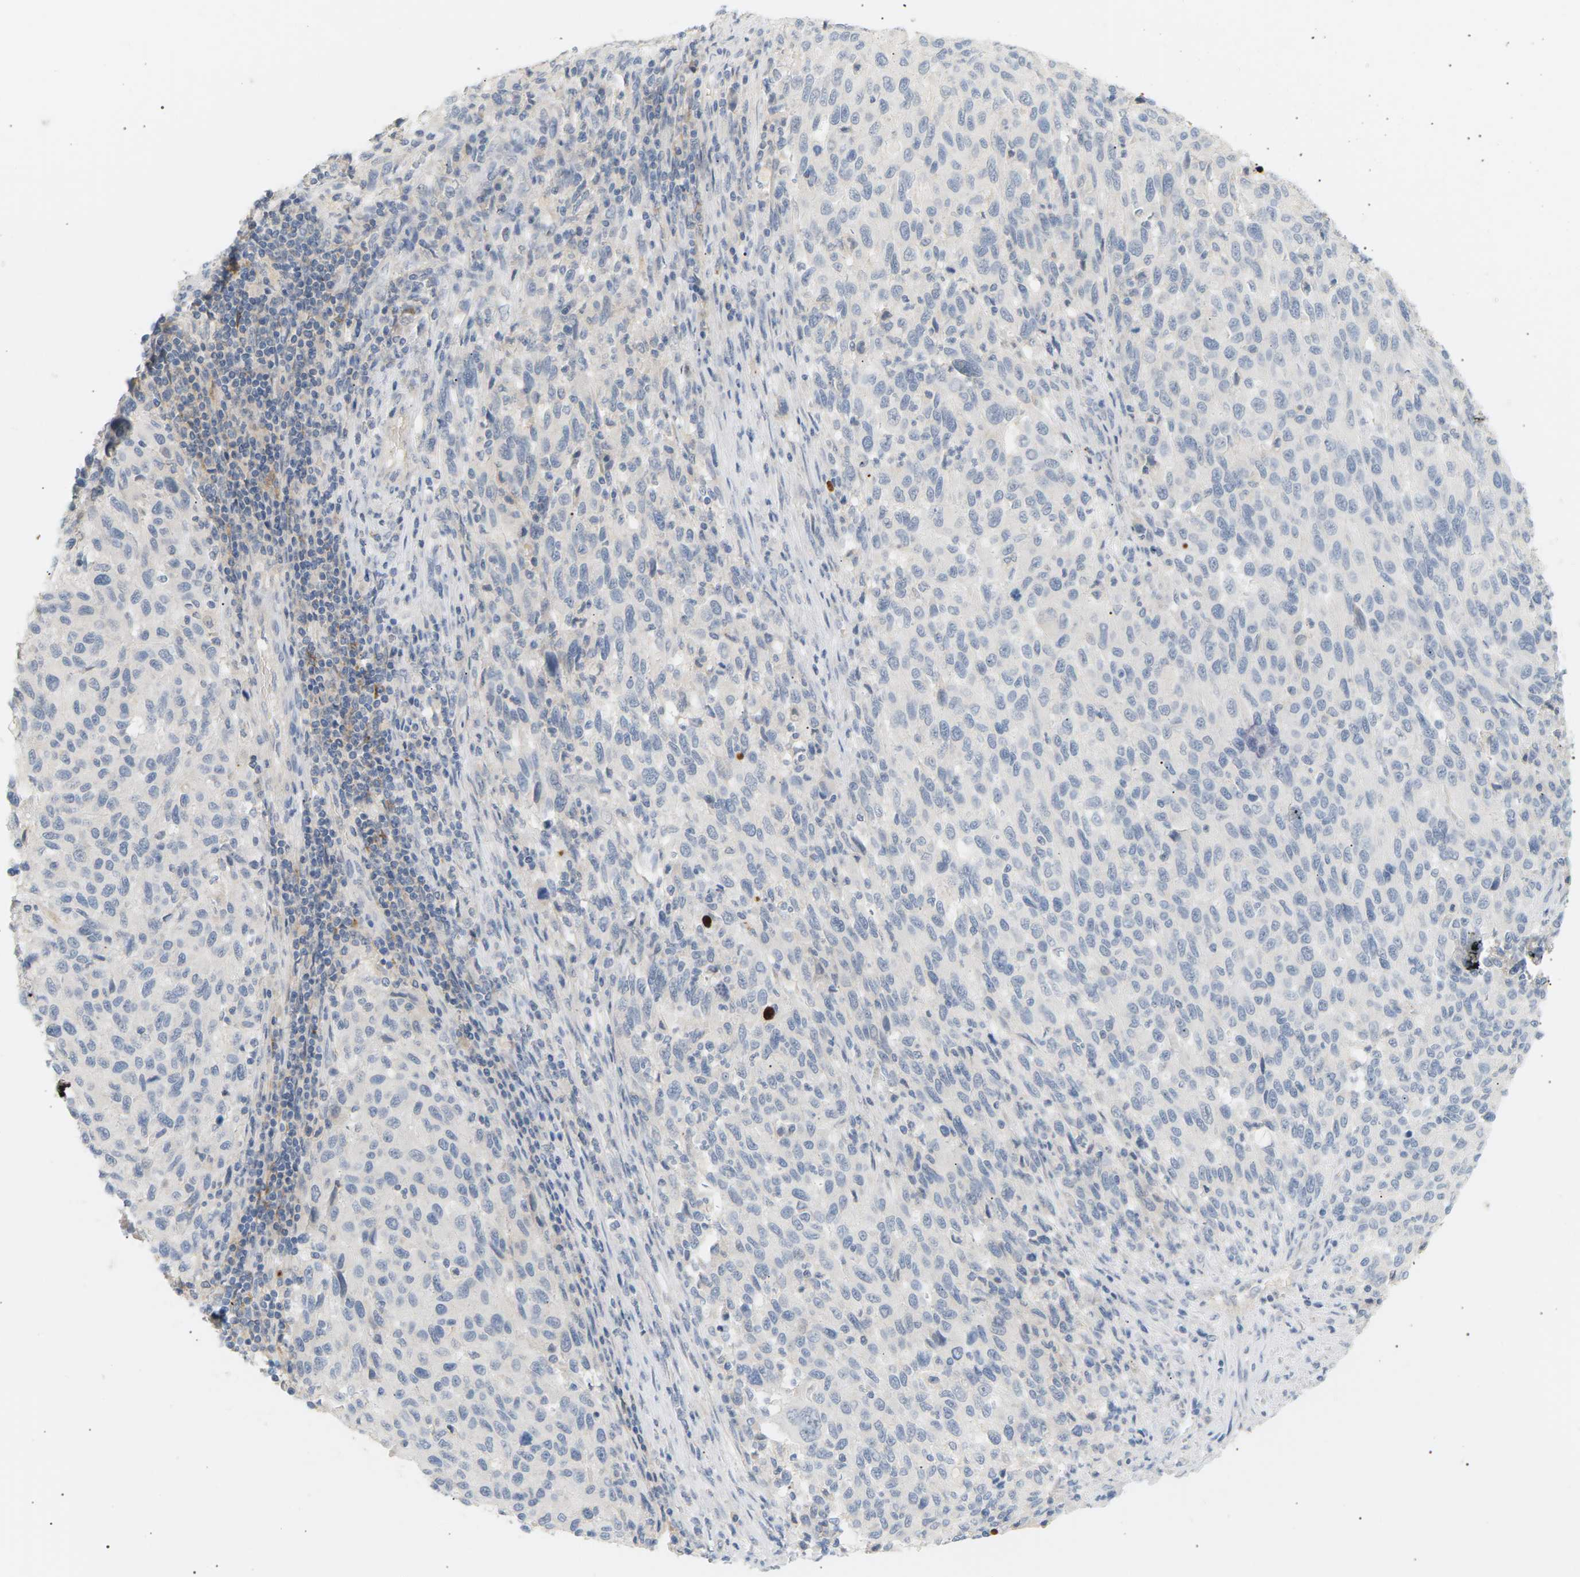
{"staining": {"intensity": "negative", "quantity": "none", "location": "none"}, "tissue": "melanoma", "cell_type": "Tumor cells", "image_type": "cancer", "snomed": [{"axis": "morphology", "description": "Malignant melanoma, Metastatic site"}, {"axis": "topography", "description": "Lymph node"}], "caption": "Micrograph shows no significant protein staining in tumor cells of malignant melanoma (metastatic site). Nuclei are stained in blue.", "gene": "CLU", "patient": {"sex": "male", "age": 61}}